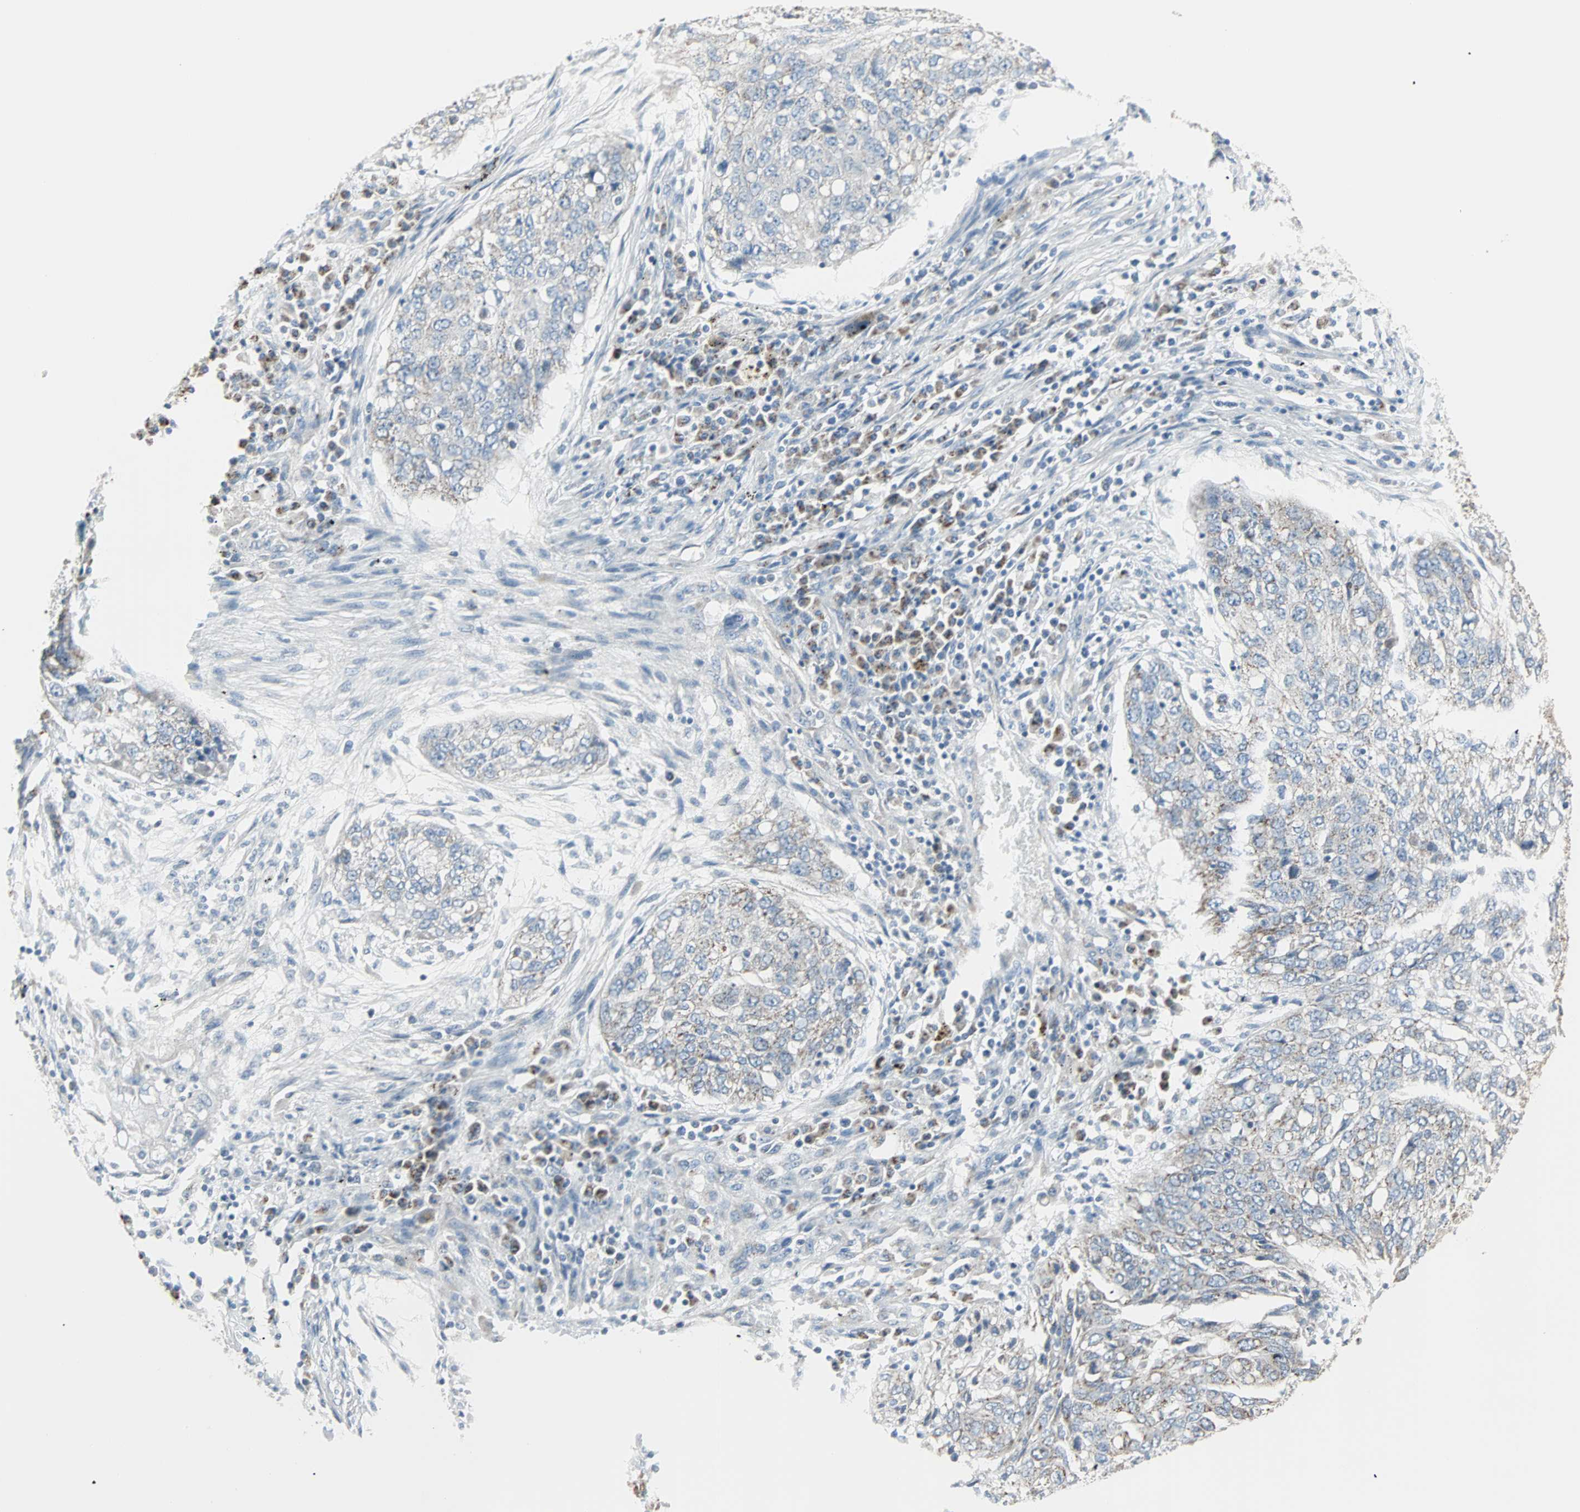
{"staining": {"intensity": "weak", "quantity": "<25%", "location": "cytoplasmic/membranous"}, "tissue": "lung cancer", "cell_type": "Tumor cells", "image_type": "cancer", "snomed": [{"axis": "morphology", "description": "Squamous cell carcinoma, NOS"}, {"axis": "topography", "description": "Lung"}], "caption": "Image shows no significant protein positivity in tumor cells of lung cancer (squamous cell carcinoma).", "gene": "IDH2", "patient": {"sex": "female", "age": 63}}